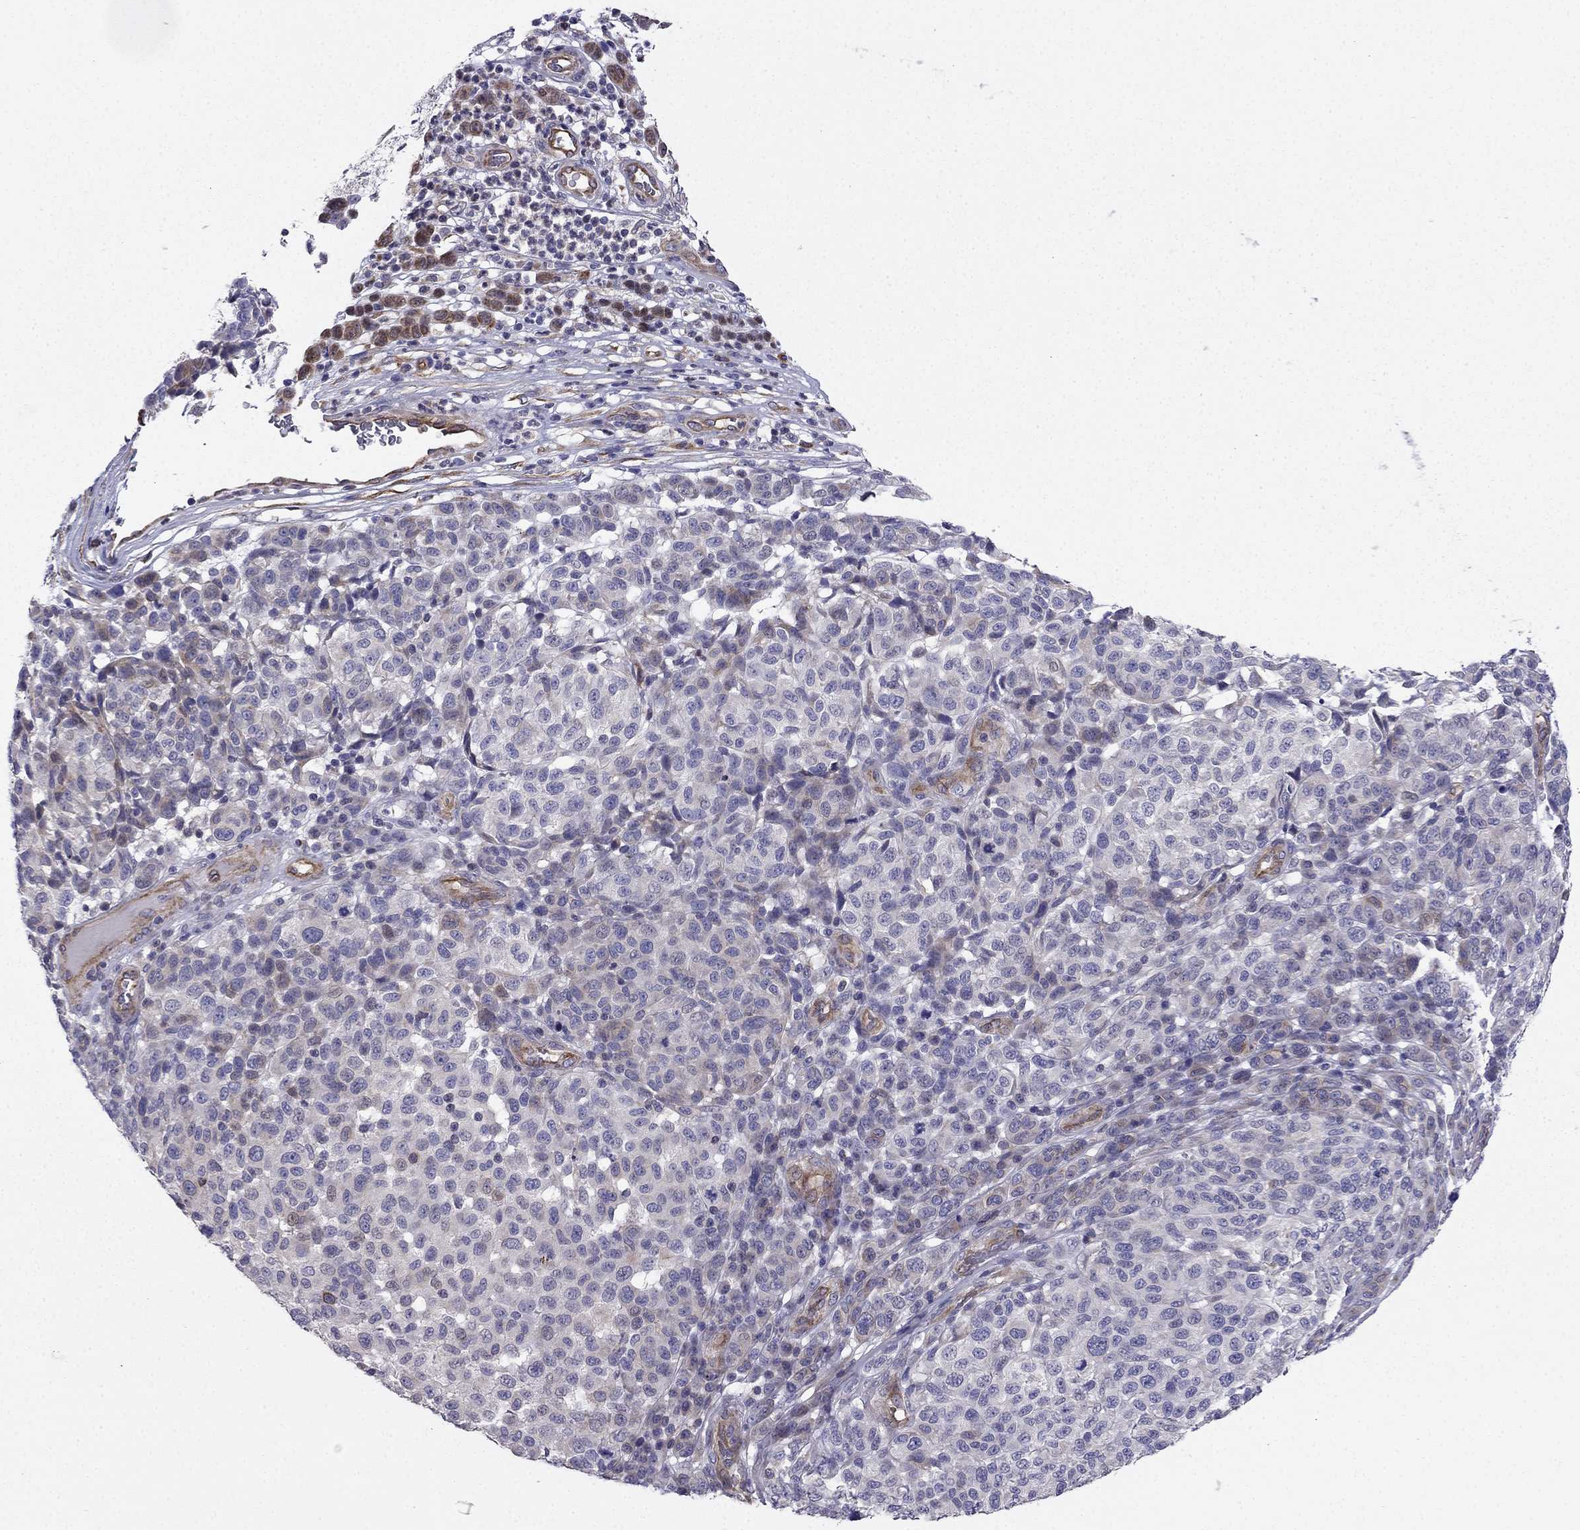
{"staining": {"intensity": "negative", "quantity": "none", "location": "none"}, "tissue": "melanoma", "cell_type": "Tumor cells", "image_type": "cancer", "snomed": [{"axis": "morphology", "description": "Malignant melanoma, NOS"}, {"axis": "topography", "description": "Skin"}], "caption": "Tumor cells show no significant staining in malignant melanoma. (Brightfield microscopy of DAB (3,3'-diaminobenzidine) immunohistochemistry (IHC) at high magnification).", "gene": "ENOX1", "patient": {"sex": "male", "age": 59}}